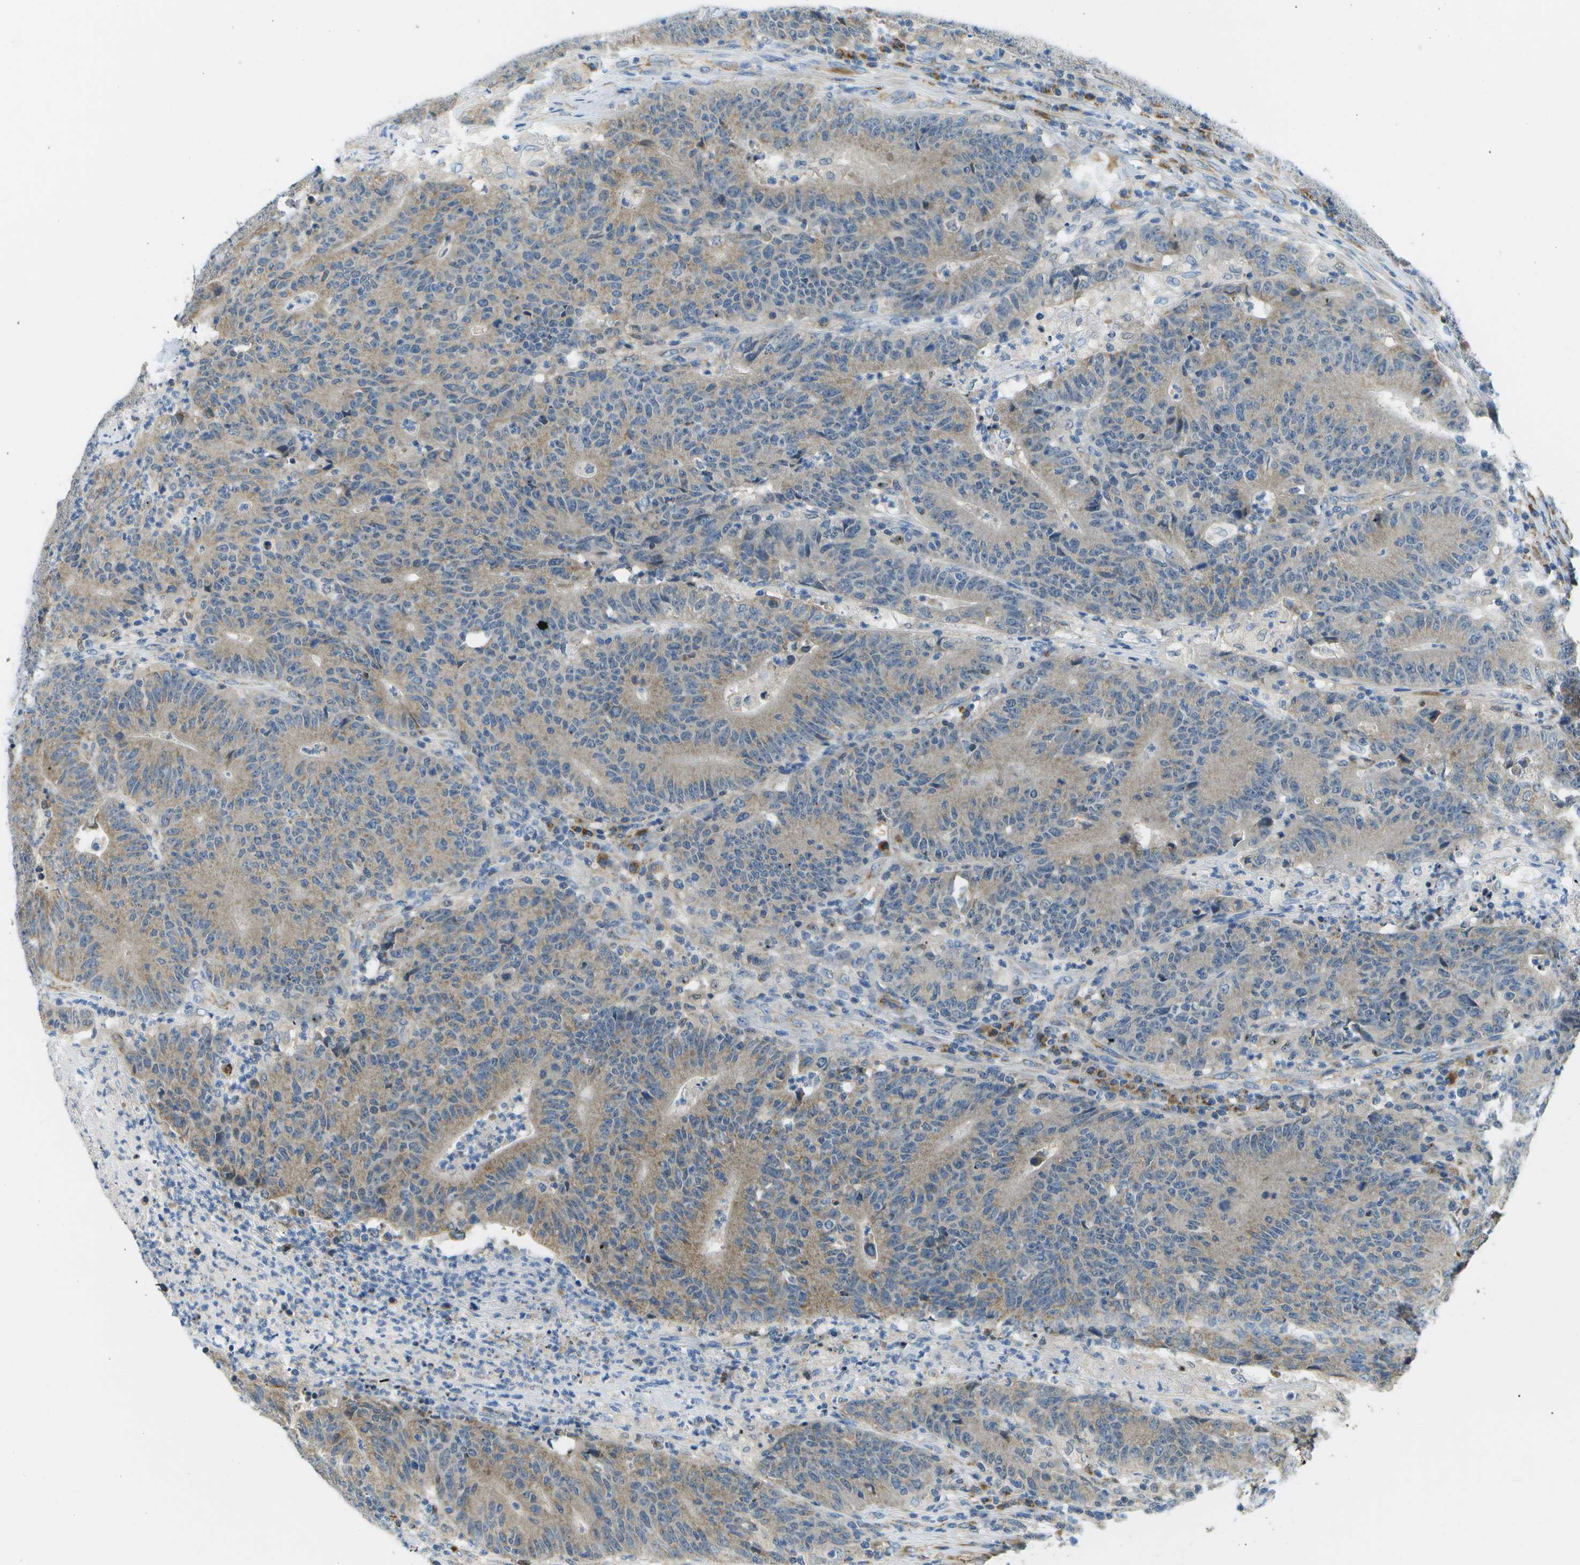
{"staining": {"intensity": "weak", "quantity": ">75%", "location": "cytoplasmic/membranous"}, "tissue": "colorectal cancer", "cell_type": "Tumor cells", "image_type": "cancer", "snomed": [{"axis": "morphology", "description": "Normal tissue, NOS"}, {"axis": "morphology", "description": "Adenocarcinoma, NOS"}, {"axis": "topography", "description": "Colon"}], "caption": "Protein staining by immunohistochemistry shows weak cytoplasmic/membranous positivity in approximately >75% of tumor cells in colorectal cancer. Nuclei are stained in blue.", "gene": "PTGIS", "patient": {"sex": "female", "age": 75}}